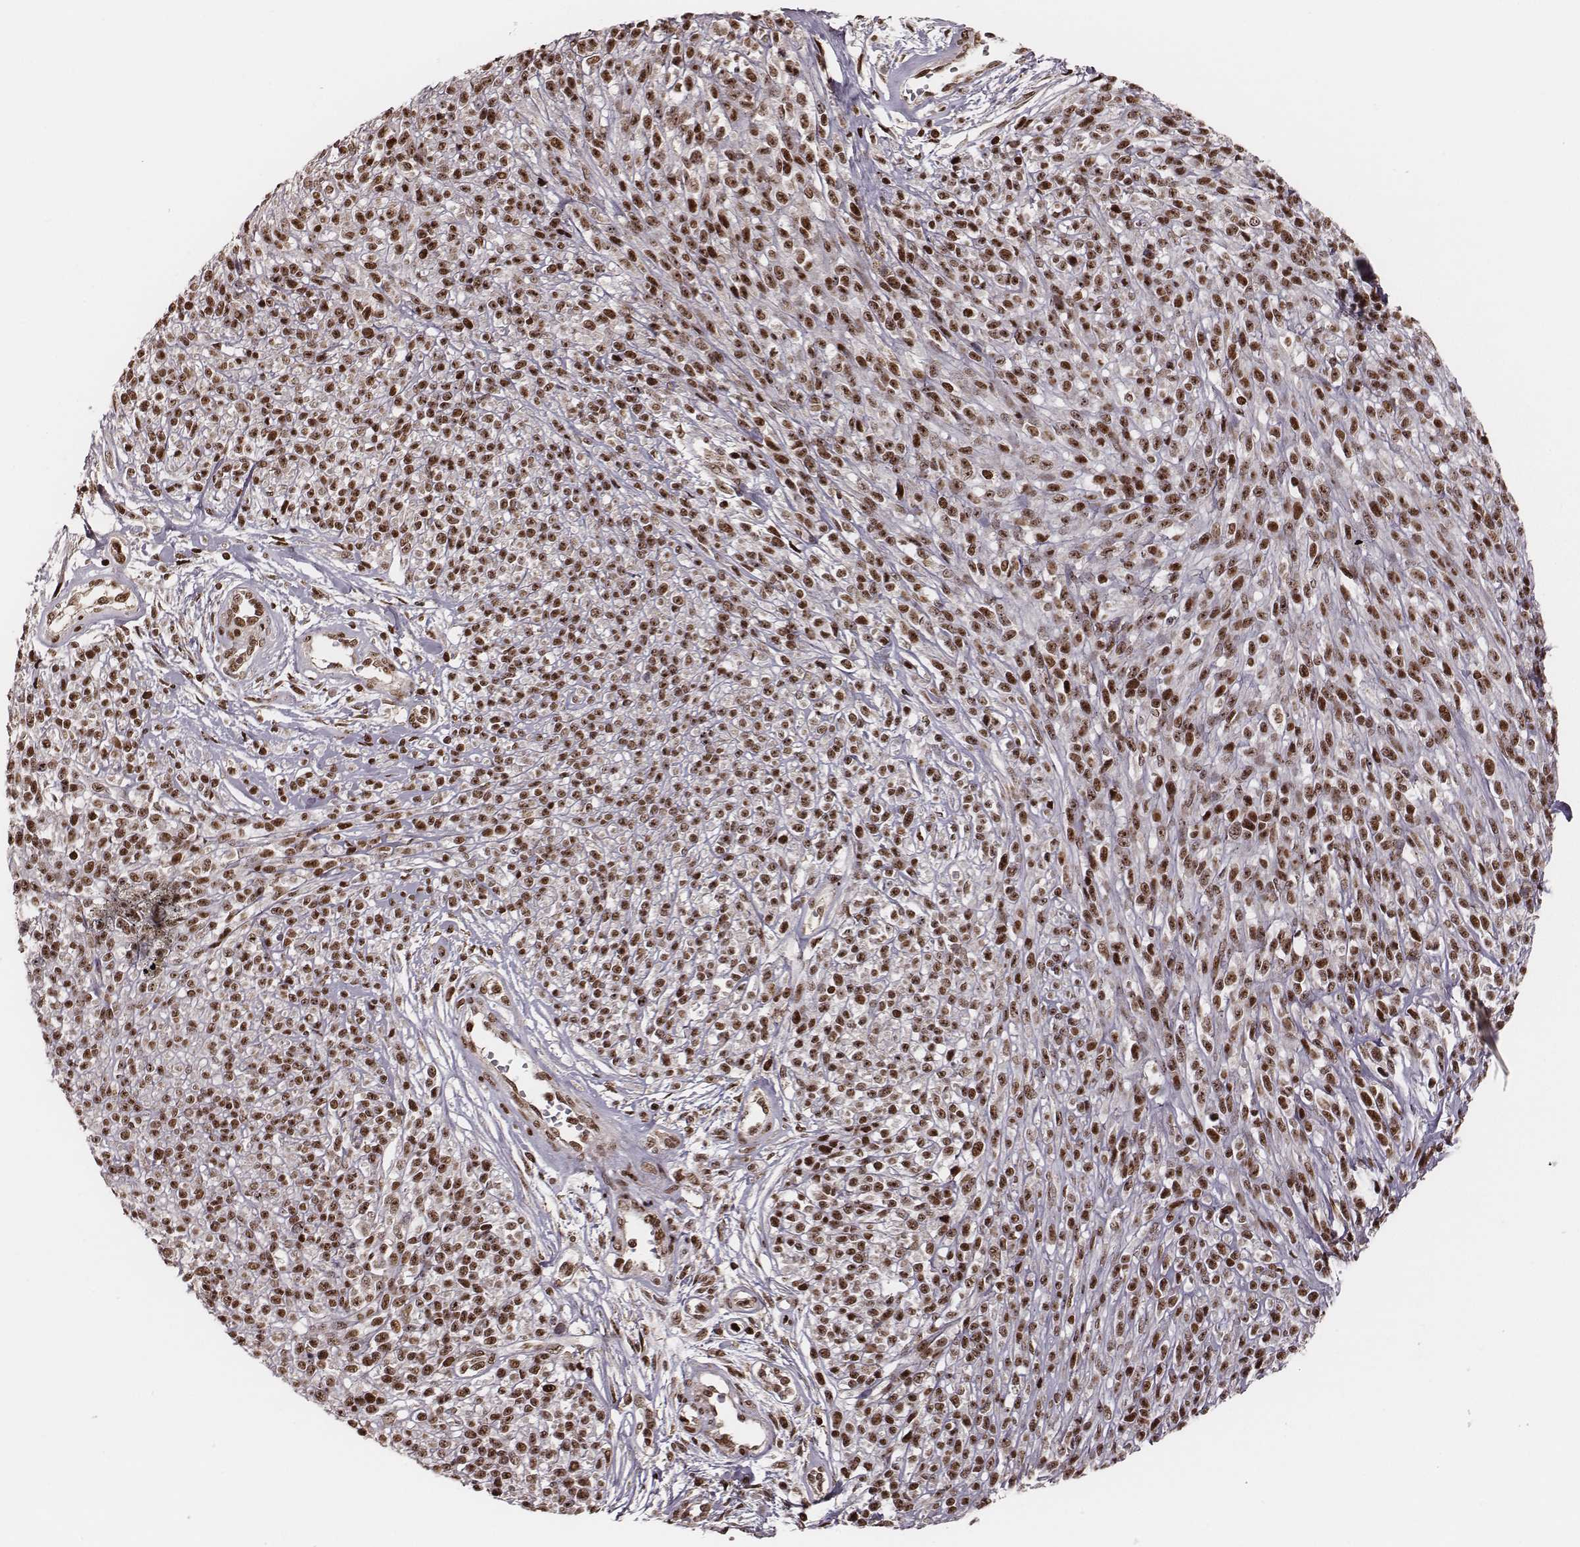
{"staining": {"intensity": "moderate", "quantity": "25%-75%", "location": "nuclear"}, "tissue": "melanoma", "cell_type": "Tumor cells", "image_type": "cancer", "snomed": [{"axis": "morphology", "description": "Malignant melanoma, NOS"}, {"axis": "topography", "description": "Skin"}, {"axis": "topography", "description": "Skin of trunk"}], "caption": "Immunohistochemistry (DAB (3,3'-diaminobenzidine)) staining of human malignant melanoma shows moderate nuclear protein expression in about 25%-75% of tumor cells.", "gene": "VRK3", "patient": {"sex": "male", "age": 74}}